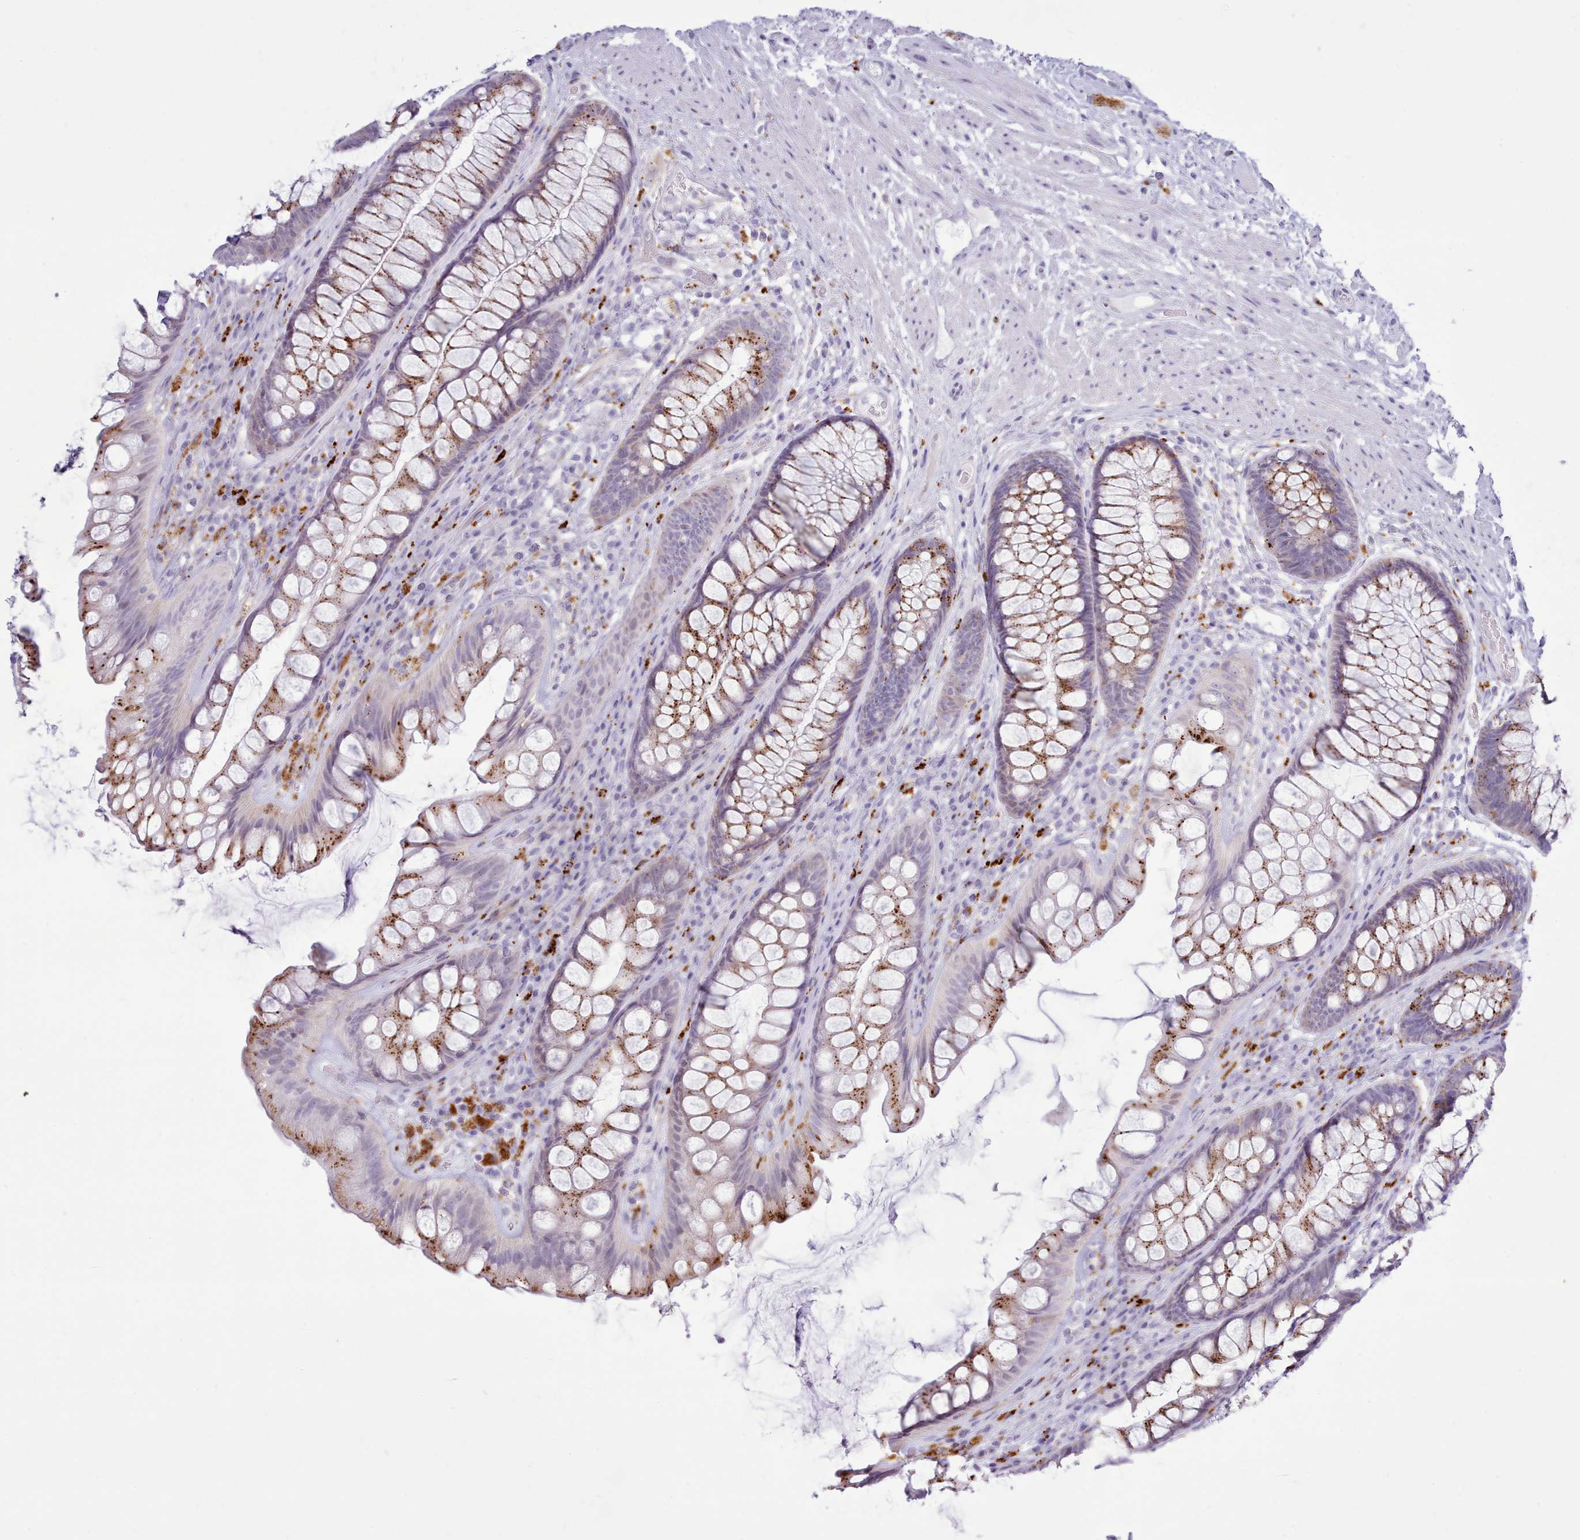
{"staining": {"intensity": "moderate", "quantity": ">75%", "location": "cytoplasmic/membranous"}, "tissue": "rectum", "cell_type": "Glandular cells", "image_type": "normal", "snomed": [{"axis": "morphology", "description": "Normal tissue, NOS"}, {"axis": "topography", "description": "Rectum"}], "caption": "Immunohistochemistry histopathology image of benign human rectum stained for a protein (brown), which shows medium levels of moderate cytoplasmic/membranous positivity in approximately >75% of glandular cells.", "gene": "SRD5A1", "patient": {"sex": "male", "age": 74}}